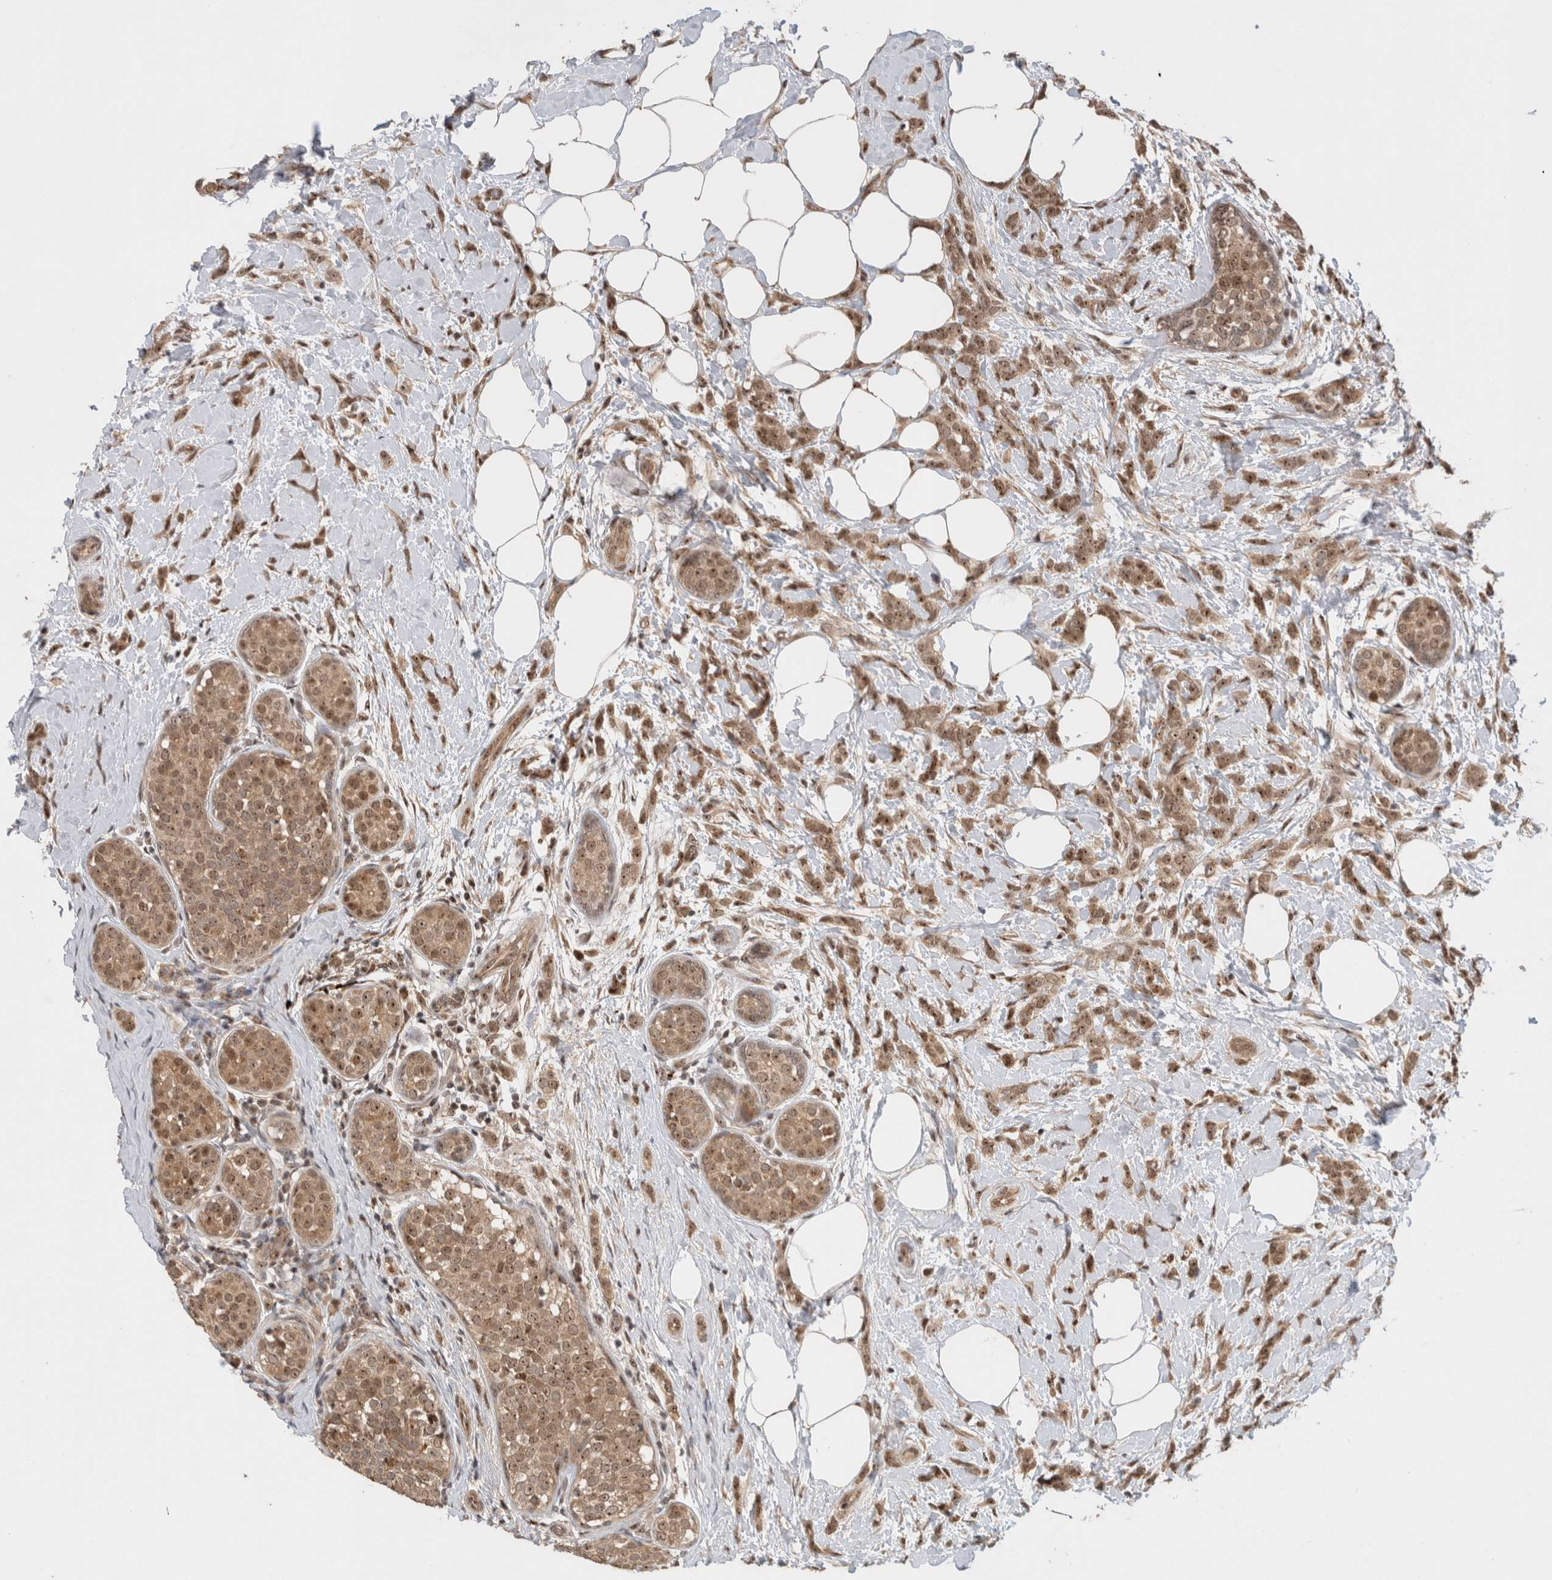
{"staining": {"intensity": "moderate", "quantity": ">75%", "location": "nuclear"}, "tissue": "breast cancer", "cell_type": "Tumor cells", "image_type": "cancer", "snomed": [{"axis": "morphology", "description": "Lobular carcinoma, in situ"}, {"axis": "morphology", "description": "Lobular carcinoma"}, {"axis": "topography", "description": "Breast"}], "caption": "Protein staining of breast lobular carcinoma tissue shows moderate nuclear expression in approximately >75% of tumor cells.", "gene": "MPHOSPH6", "patient": {"sex": "female", "age": 41}}